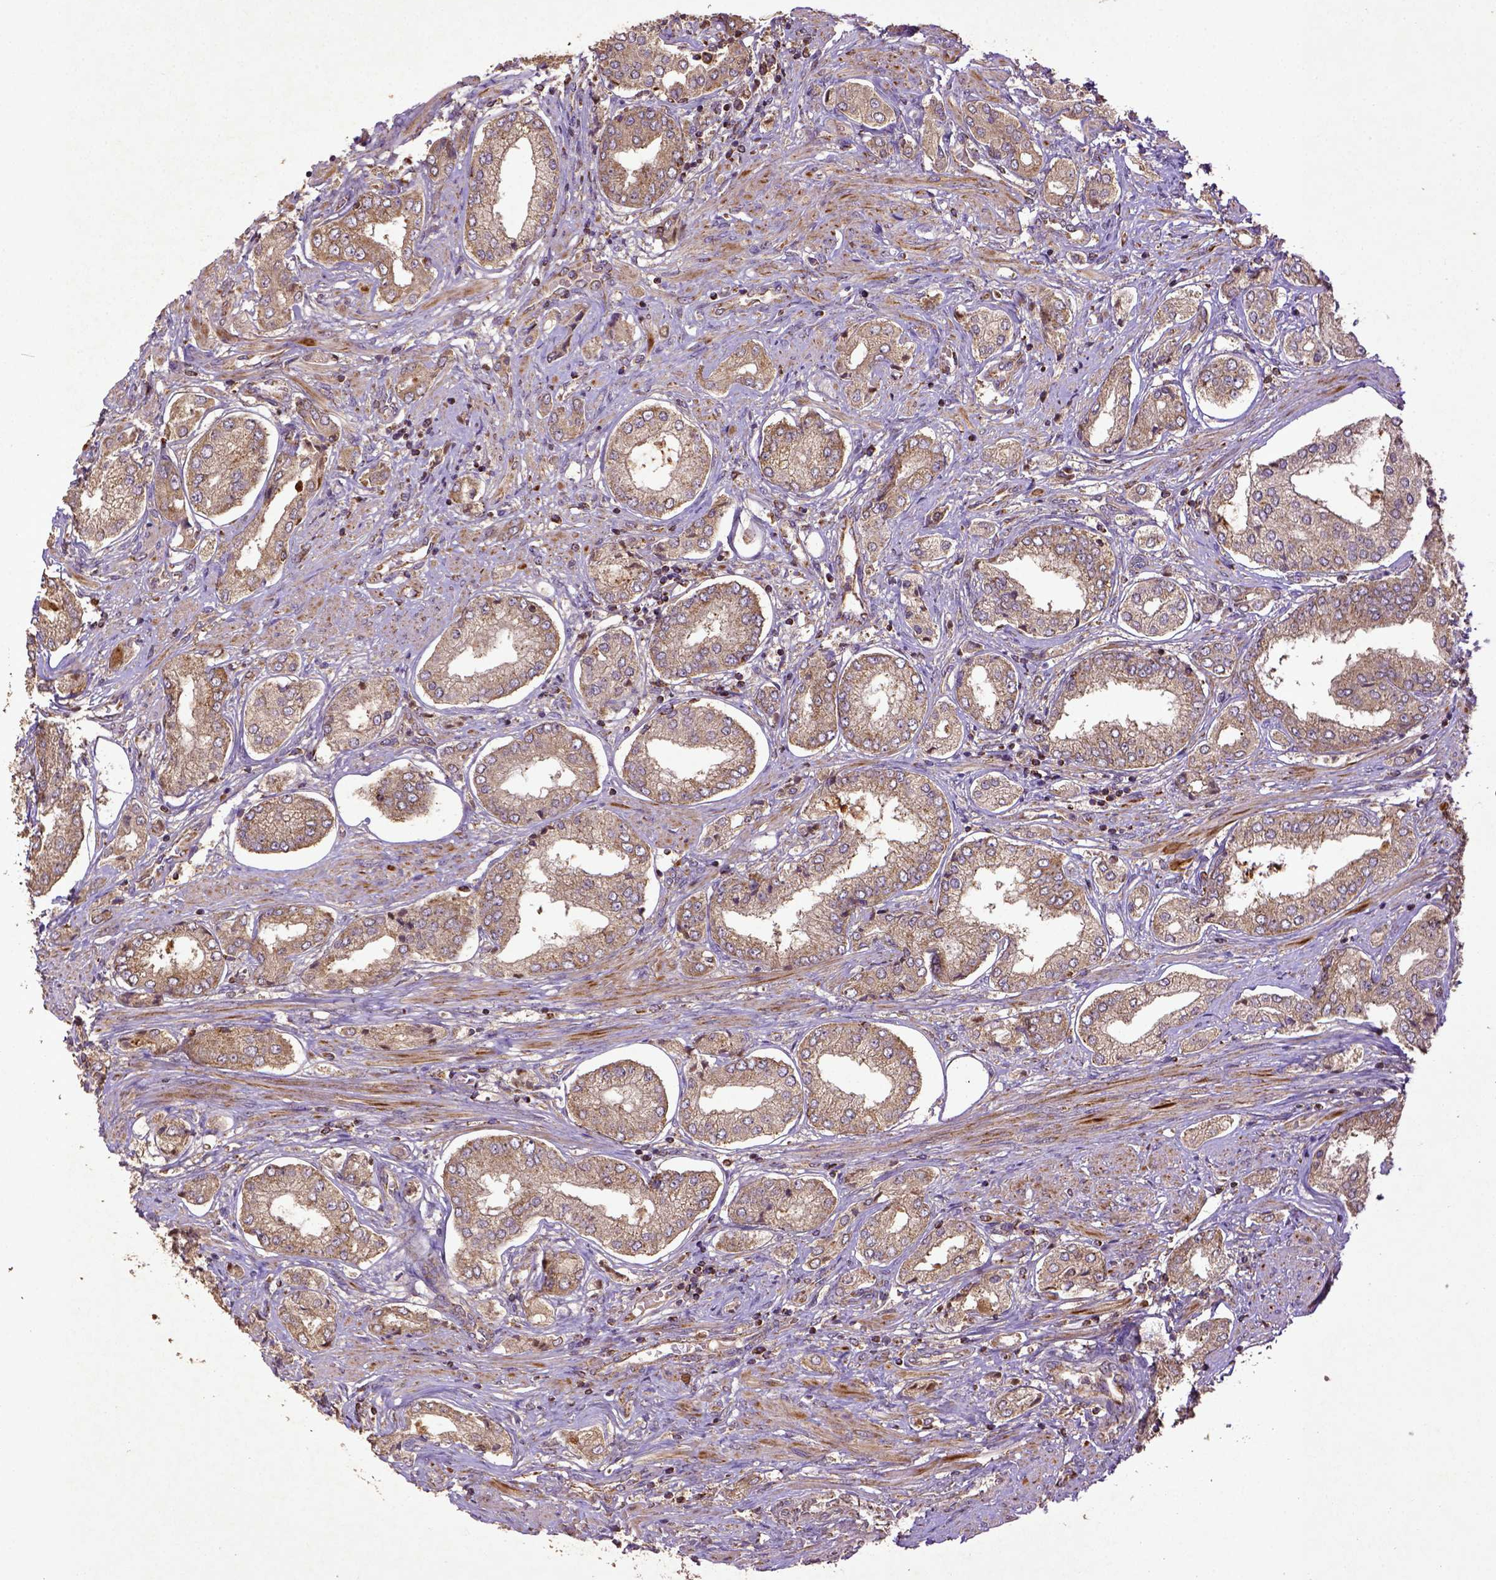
{"staining": {"intensity": "moderate", "quantity": ">75%", "location": "cytoplasmic/membranous"}, "tissue": "prostate cancer", "cell_type": "Tumor cells", "image_type": "cancer", "snomed": [{"axis": "morphology", "description": "Adenocarcinoma, NOS"}, {"axis": "topography", "description": "Prostate"}], "caption": "Prostate adenocarcinoma stained with immunohistochemistry (IHC) shows moderate cytoplasmic/membranous expression in approximately >75% of tumor cells. (Stains: DAB in brown, nuclei in blue, Microscopy: brightfield microscopy at high magnification).", "gene": "MT-CO1", "patient": {"sex": "male", "age": 63}}